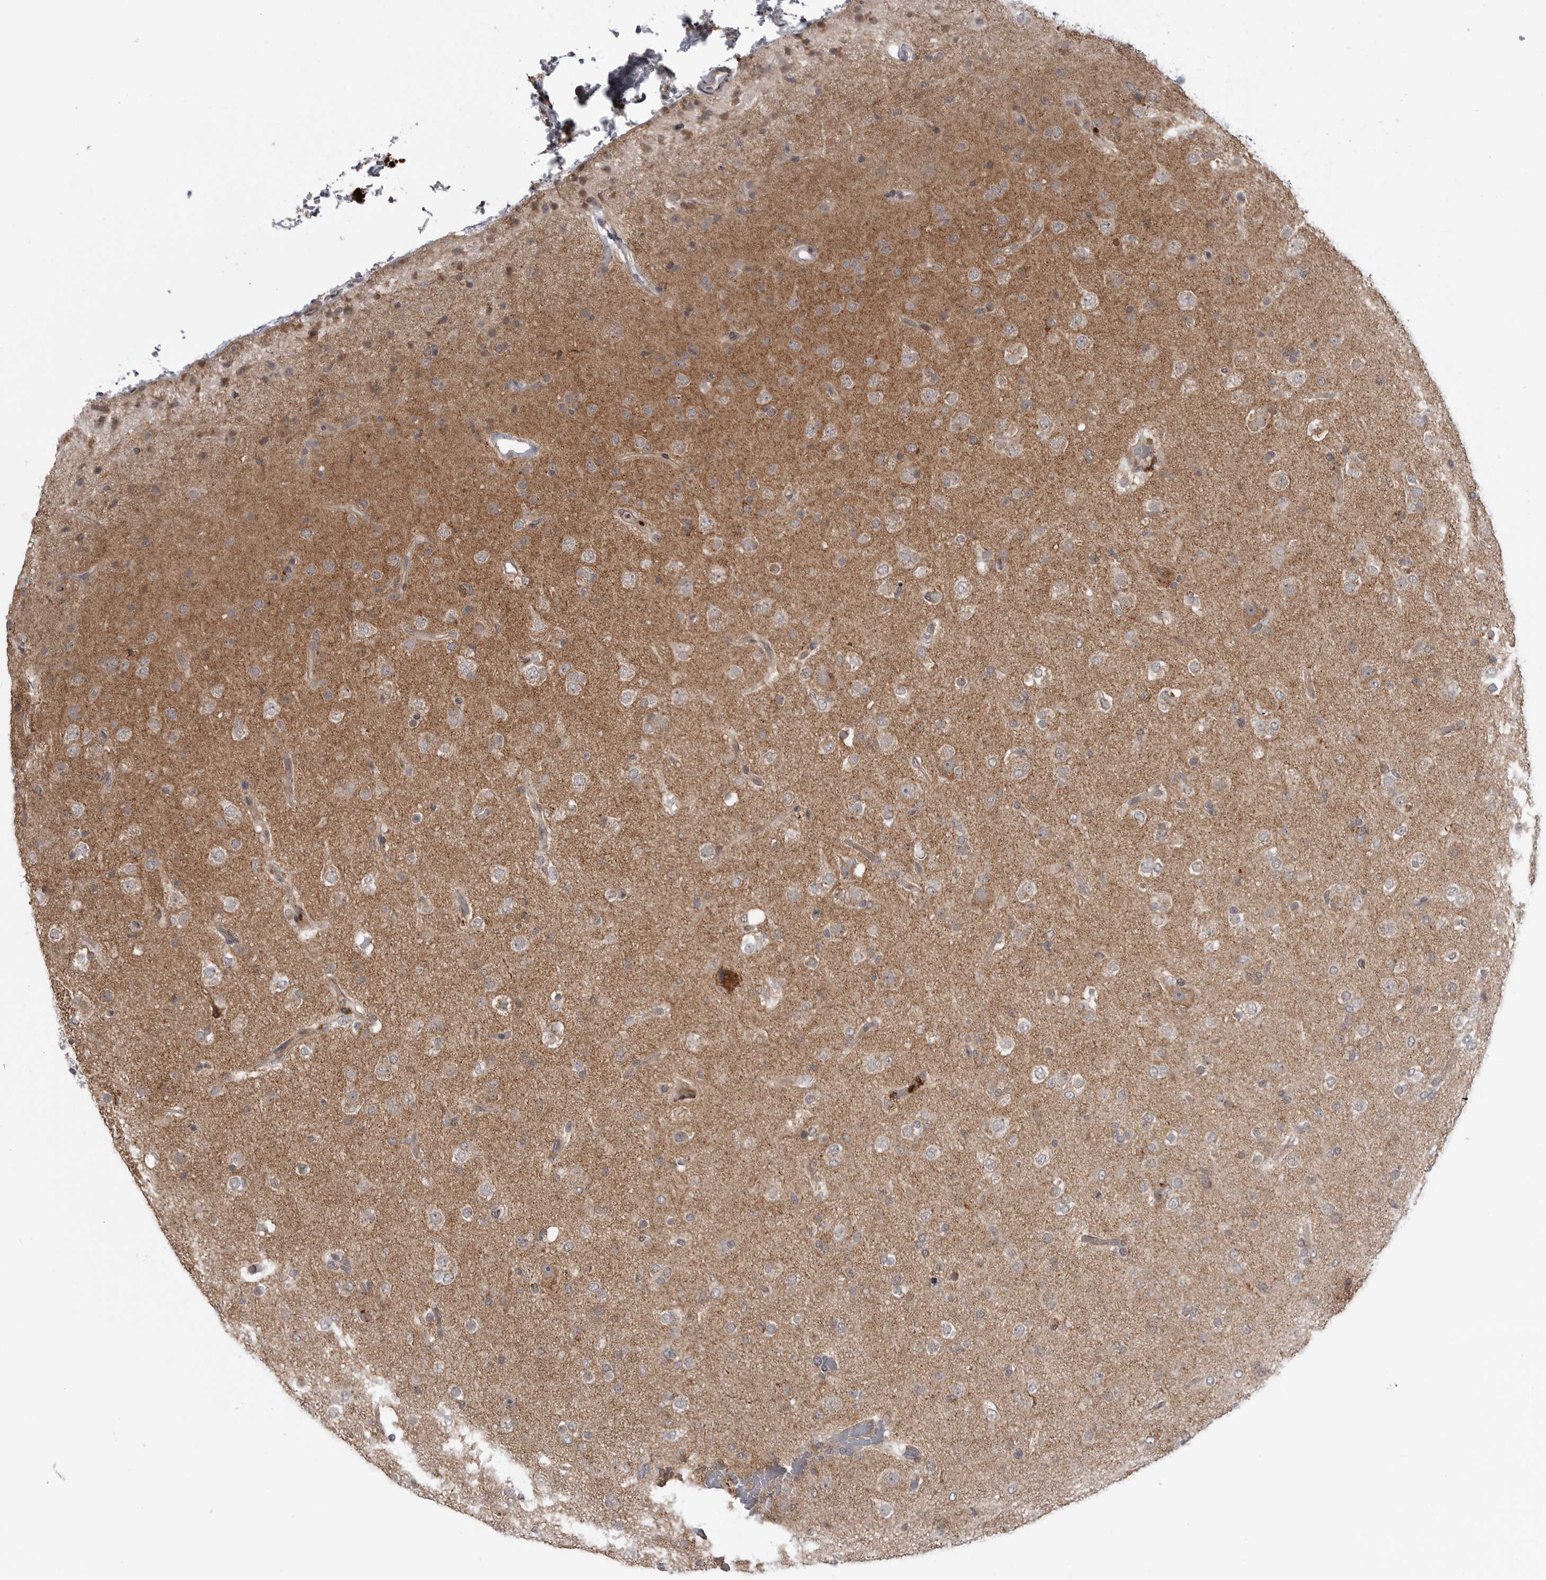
{"staining": {"intensity": "moderate", "quantity": "<25%", "location": "cytoplasmic/membranous"}, "tissue": "glioma", "cell_type": "Tumor cells", "image_type": "cancer", "snomed": [{"axis": "morphology", "description": "Glioma, malignant, Low grade"}, {"axis": "topography", "description": "Brain"}], "caption": "A brown stain labels moderate cytoplasmic/membranous positivity of a protein in human malignant glioma (low-grade) tumor cells.", "gene": "FAAP100", "patient": {"sex": "male", "age": 65}}